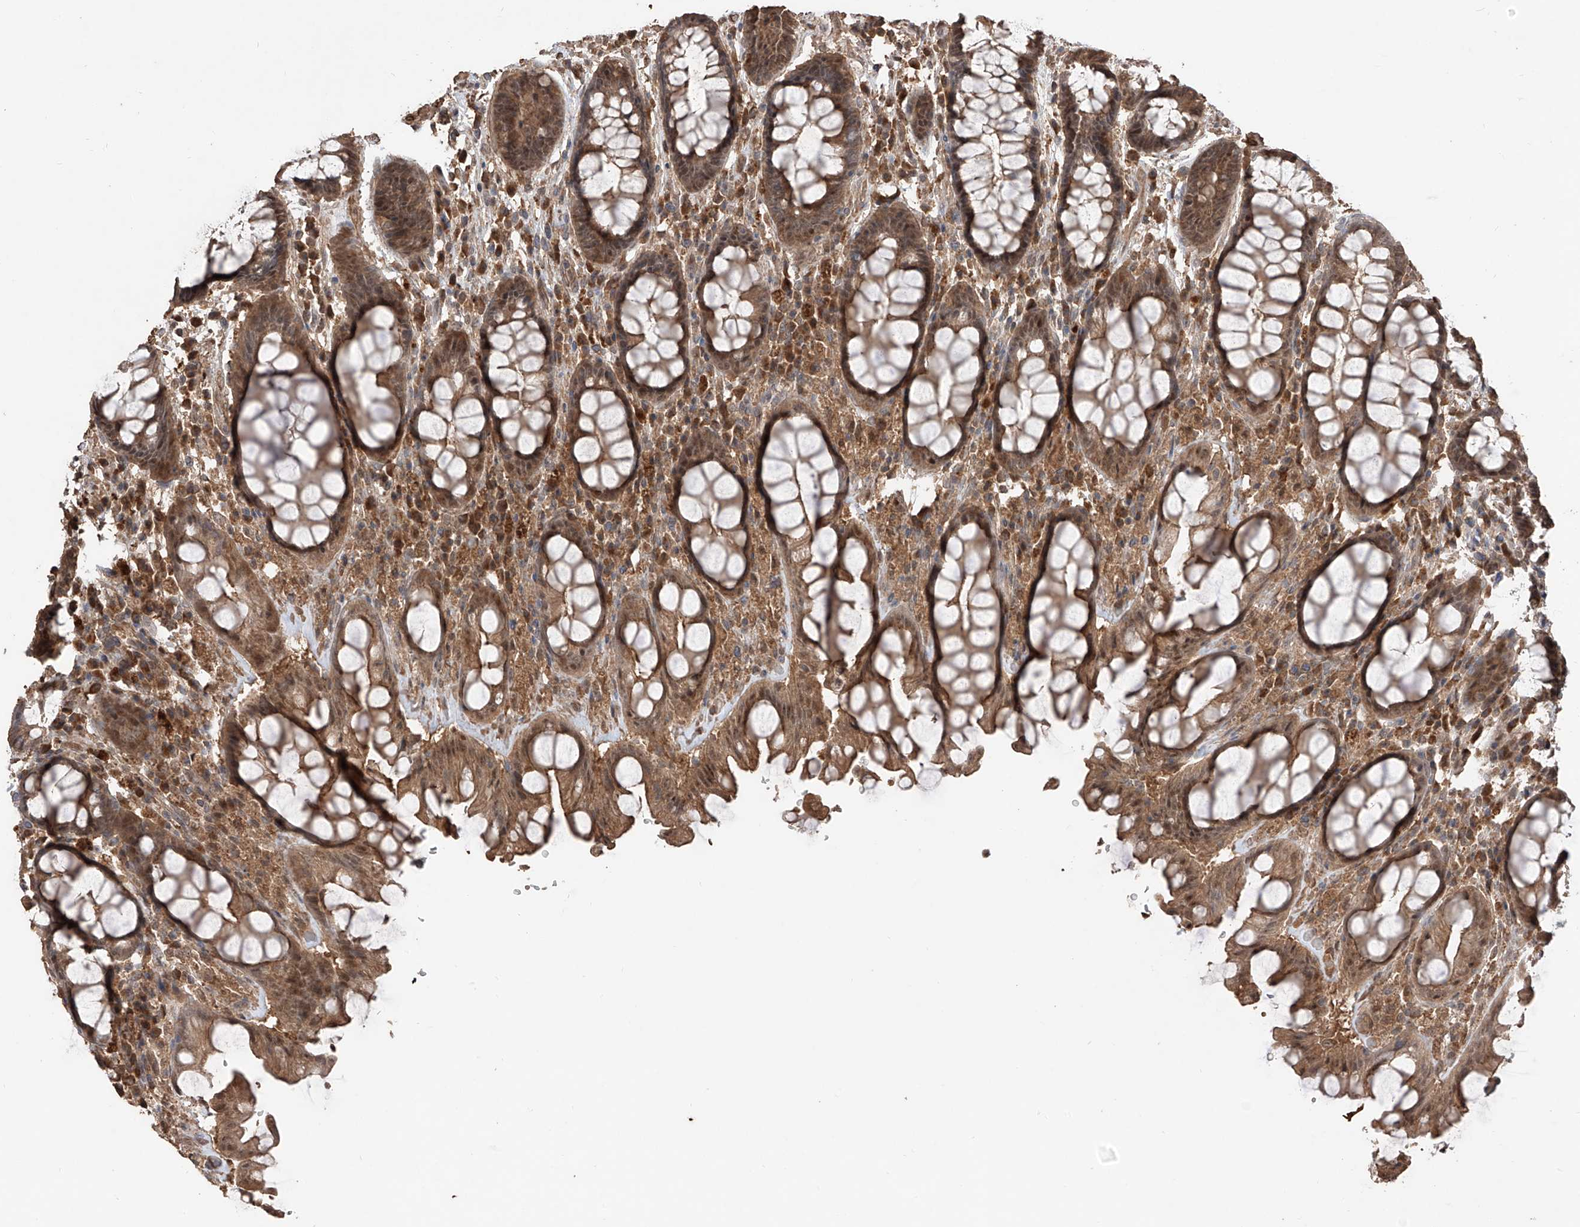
{"staining": {"intensity": "moderate", "quantity": ">75%", "location": "cytoplasmic/membranous,nuclear"}, "tissue": "rectum", "cell_type": "Glandular cells", "image_type": "normal", "snomed": [{"axis": "morphology", "description": "Normal tissue, NOS"}, {"axis": "topography", "description": "Rectum"}], "caption": "Immunohistochemistry (IHC) staining of unremarkable rectum, which exhibits medium levels of moderate cytoplasmic/membranous,nuclear expression in about >75% of glandular cells indicating moderate cytoplasmic/membranous,nuclear protein expression. The staining was performed using DAB (brown) for protein detection and nuclei were counterstained in hematoxylin (blue).", "gene": "FAM135A", "patient": {"sex": "male", "age": 64}}